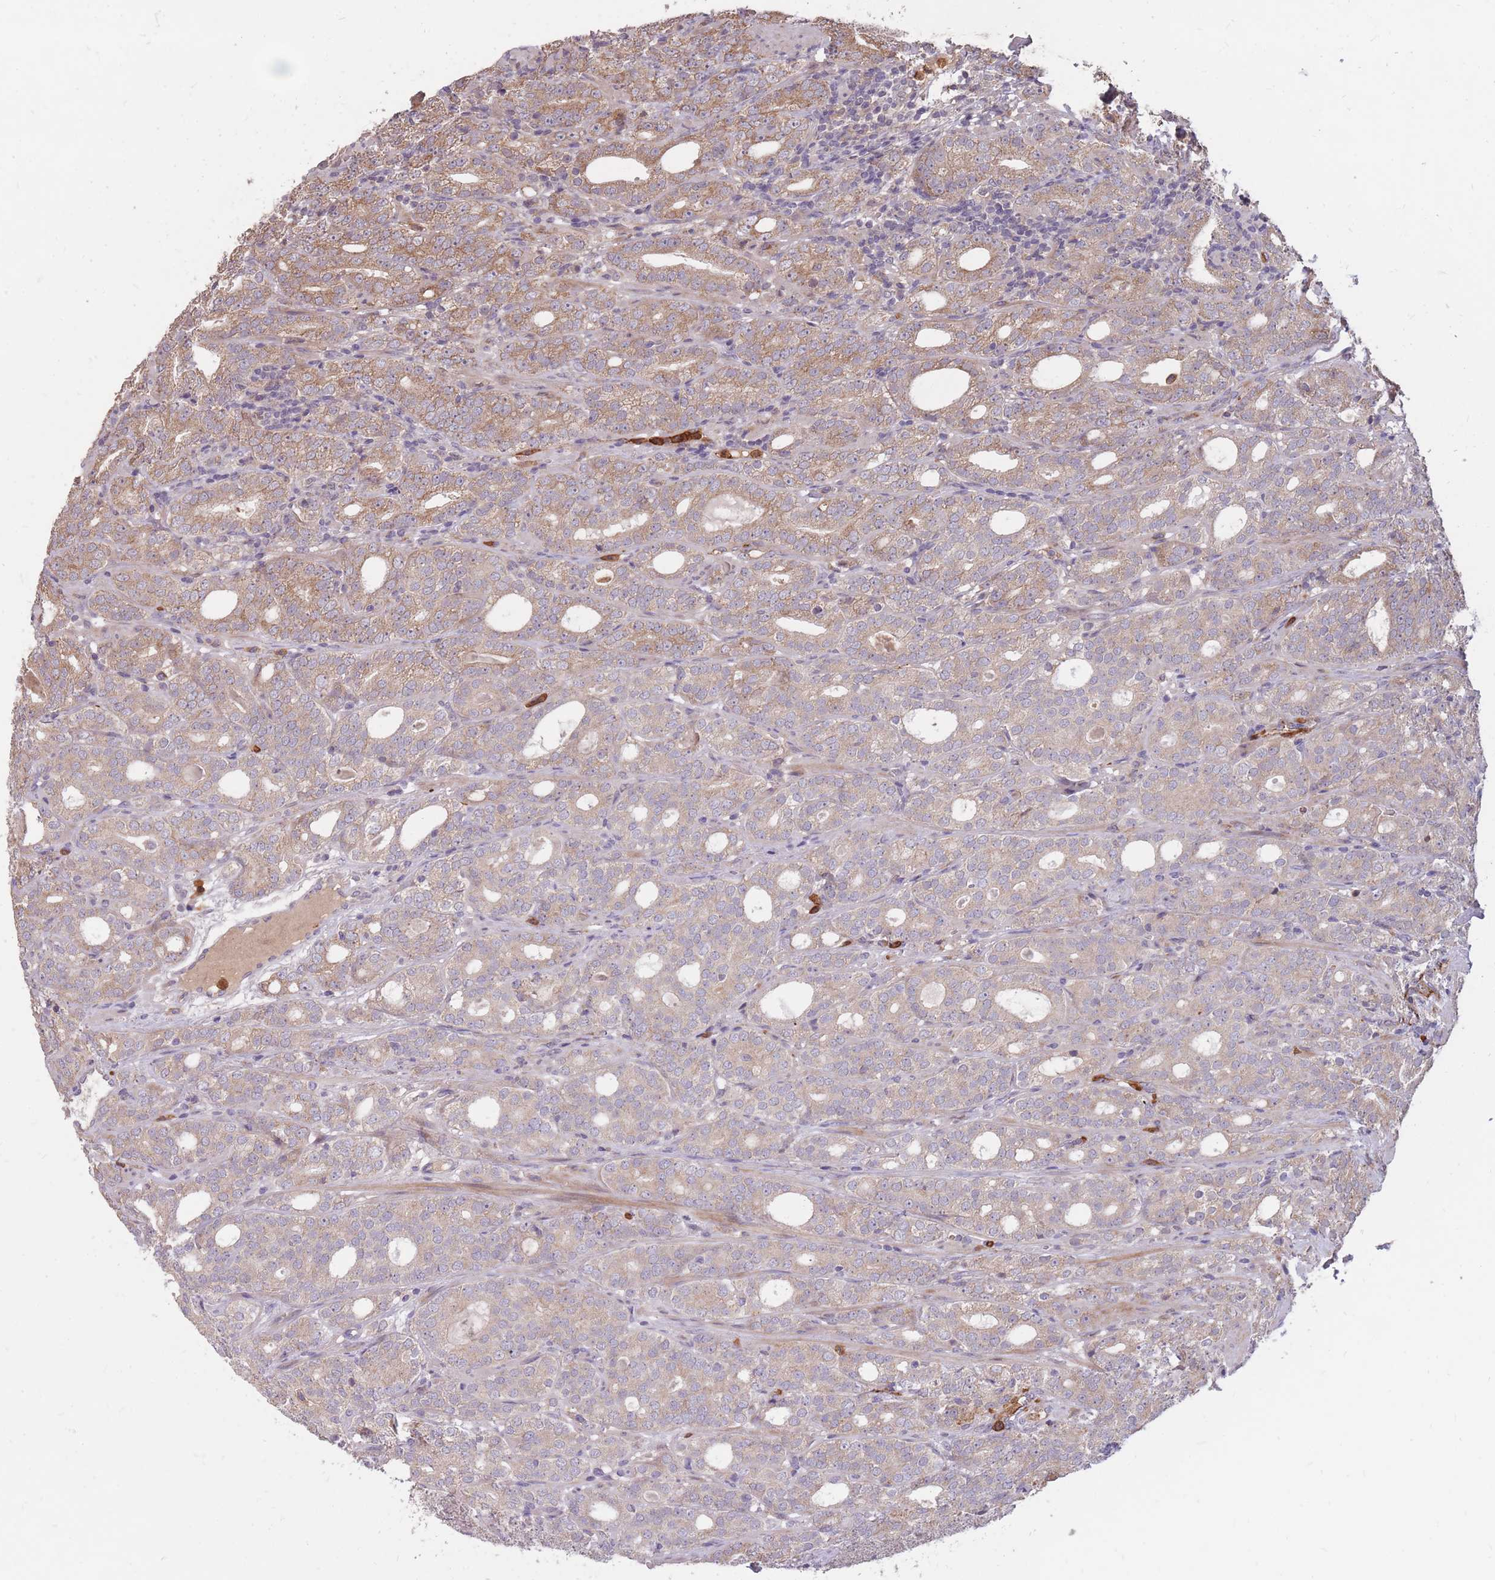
{"staining": {"intensity": "moderate", "quantity": ">75%", "location": "cytoplasmic/membranous"}, "tissue": "prostate cancer", "cell_type": "Tumor cells", "image_type": "cancer", "snomed": [{"axis": "morphology", "description": "Adenocarcinoma, High grade"}, {"axis": "topography", "description": "Prostate"}], "caption": "Moderate cytoplasmic/membranous positivity is appreciated in about >75% of tumor cells in adenocarcinoma (high-grade) (prostate).", "gene": "IGF2BP2", "patient": {"sex": "male", "age": 64}}